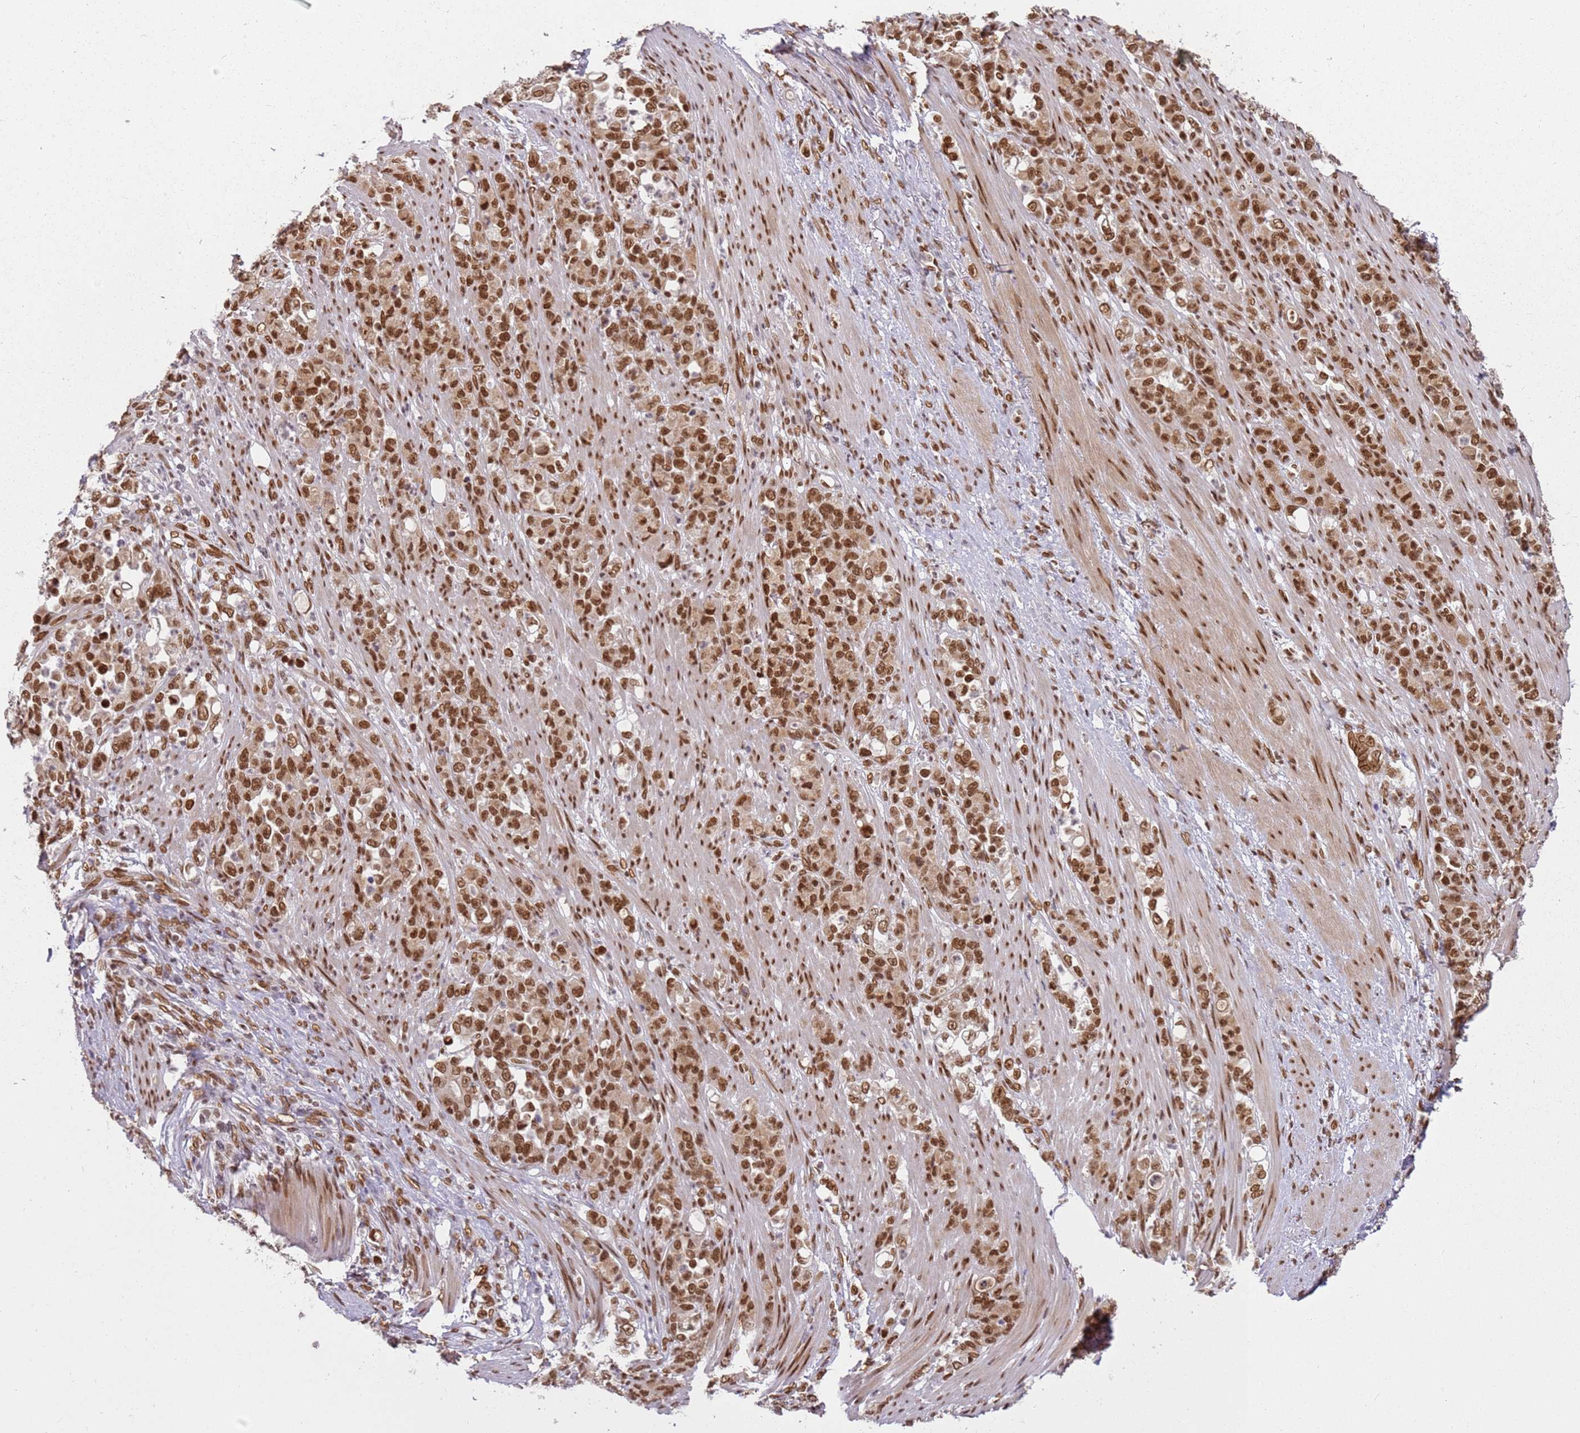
{"staining": {"intensity": "strong", "quantity": ">75%", "location": "nuclear"}, "tissue": "stomach cancer", "cell_type": "Tumor cells", "image_type": "cancer", "snomed": [{"axis": "morphology", "description": "Normal tissue, NOS"}, {"axis": "morphology", "description": "Adenocarcinoma, NOS"}, {"axis": "topography", "description": "Stomach"}], "caption": "About >75% of tumor cells in human stomach cancer show strong nuclear protein staining as visualized by brown immunohistochemical staining.", "gene": "TENT4A", "patient": {"sex": "female", "age": 79}}